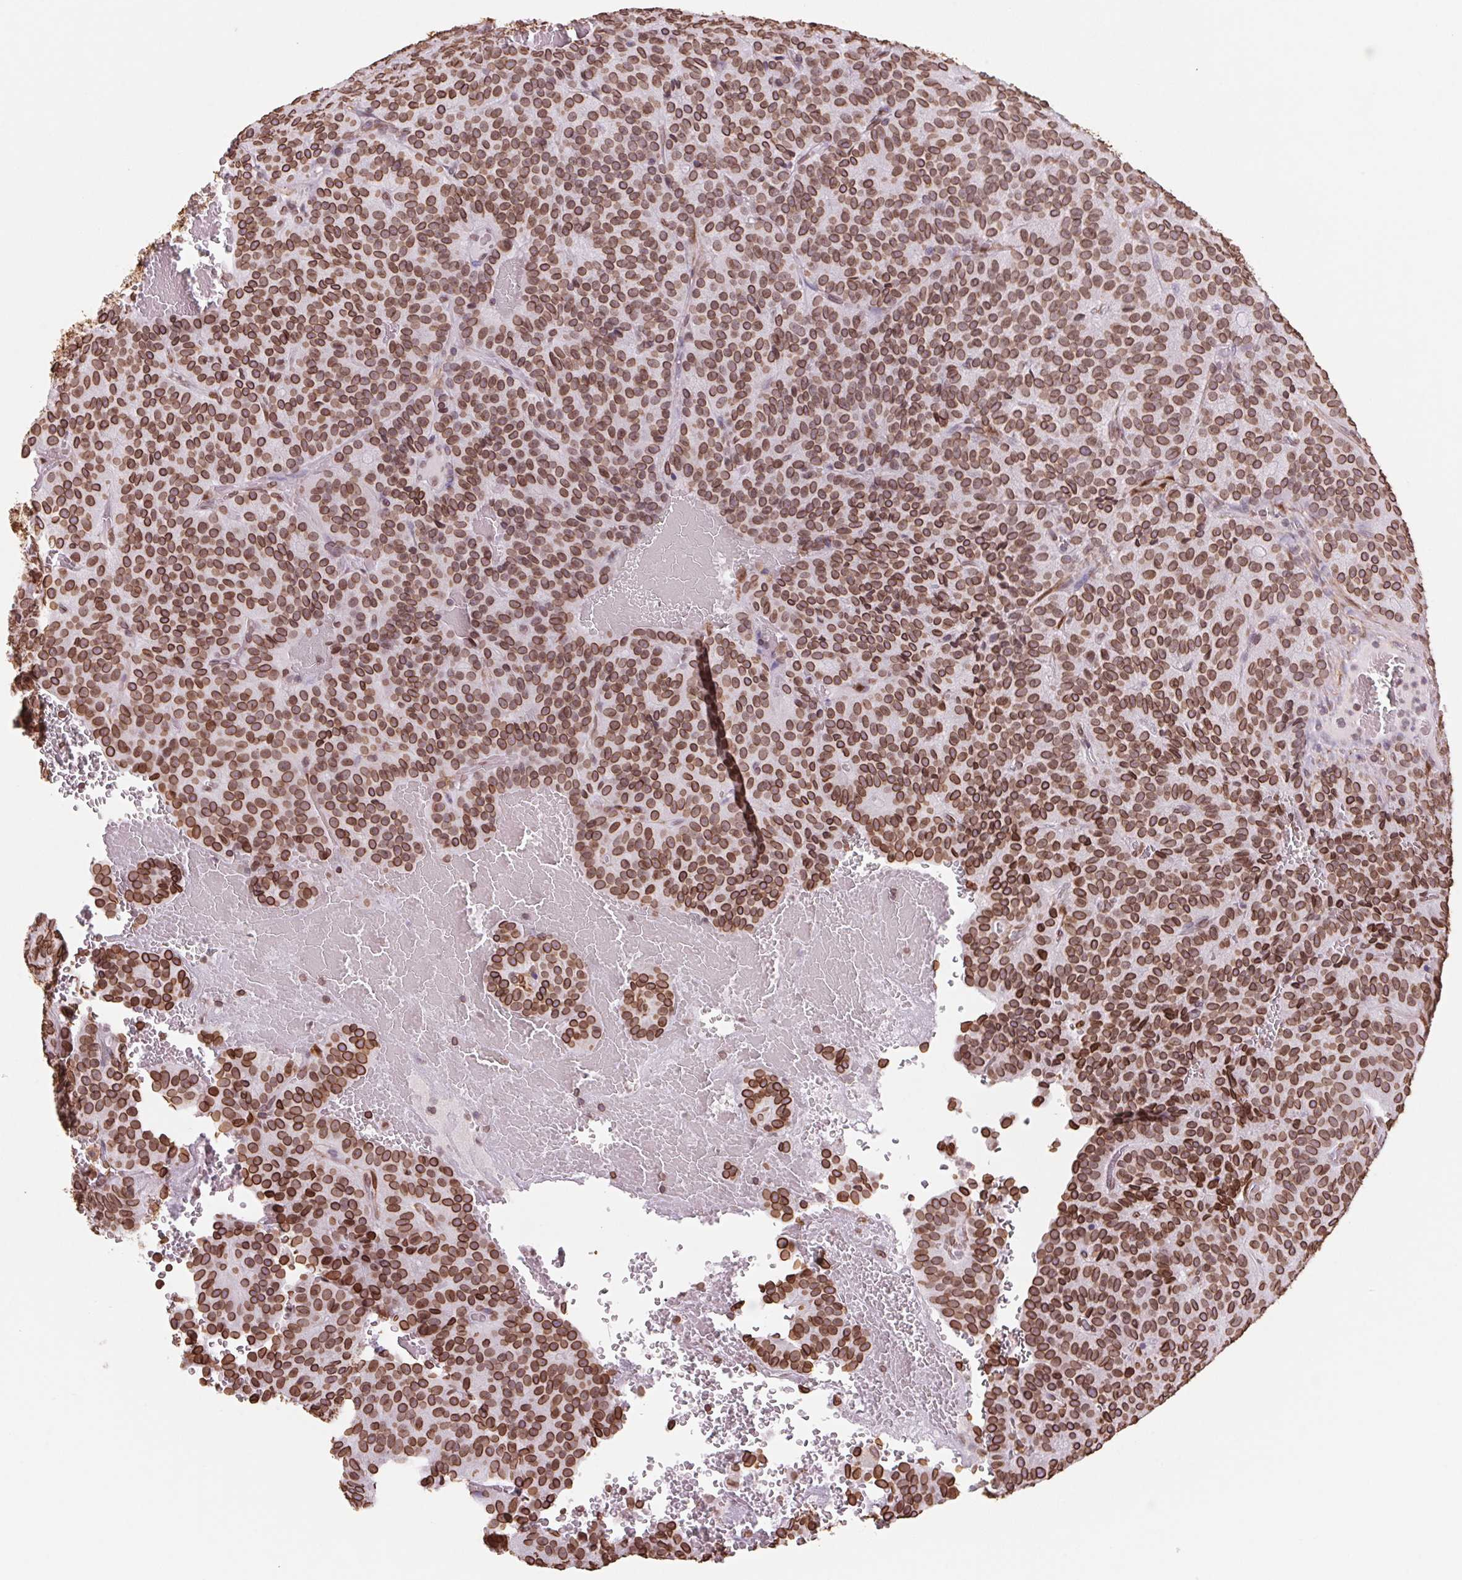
{"staining": {"intensity": "strong", "quantity": ">75%", "location": "cytoplasmic/membranous,nuclear"}, "tissue": "carcinoid", "cell_type": "Tumor cells", "image_type": "cancer", "snomed": [{"axis": "morphology", "description": "Carcinoid, malignant, NOS"}, {"axis": "topography", "description": "Lung"}], "caption": "About >75% of tumor cells in malignant carcinoid exhibit strong cytoplasmic/membranous and nuclear protein staining as visualized by brown immunohistochemical staining.", "gene": "LMNB2", "patient": {"sex": "male", "age": 70}}